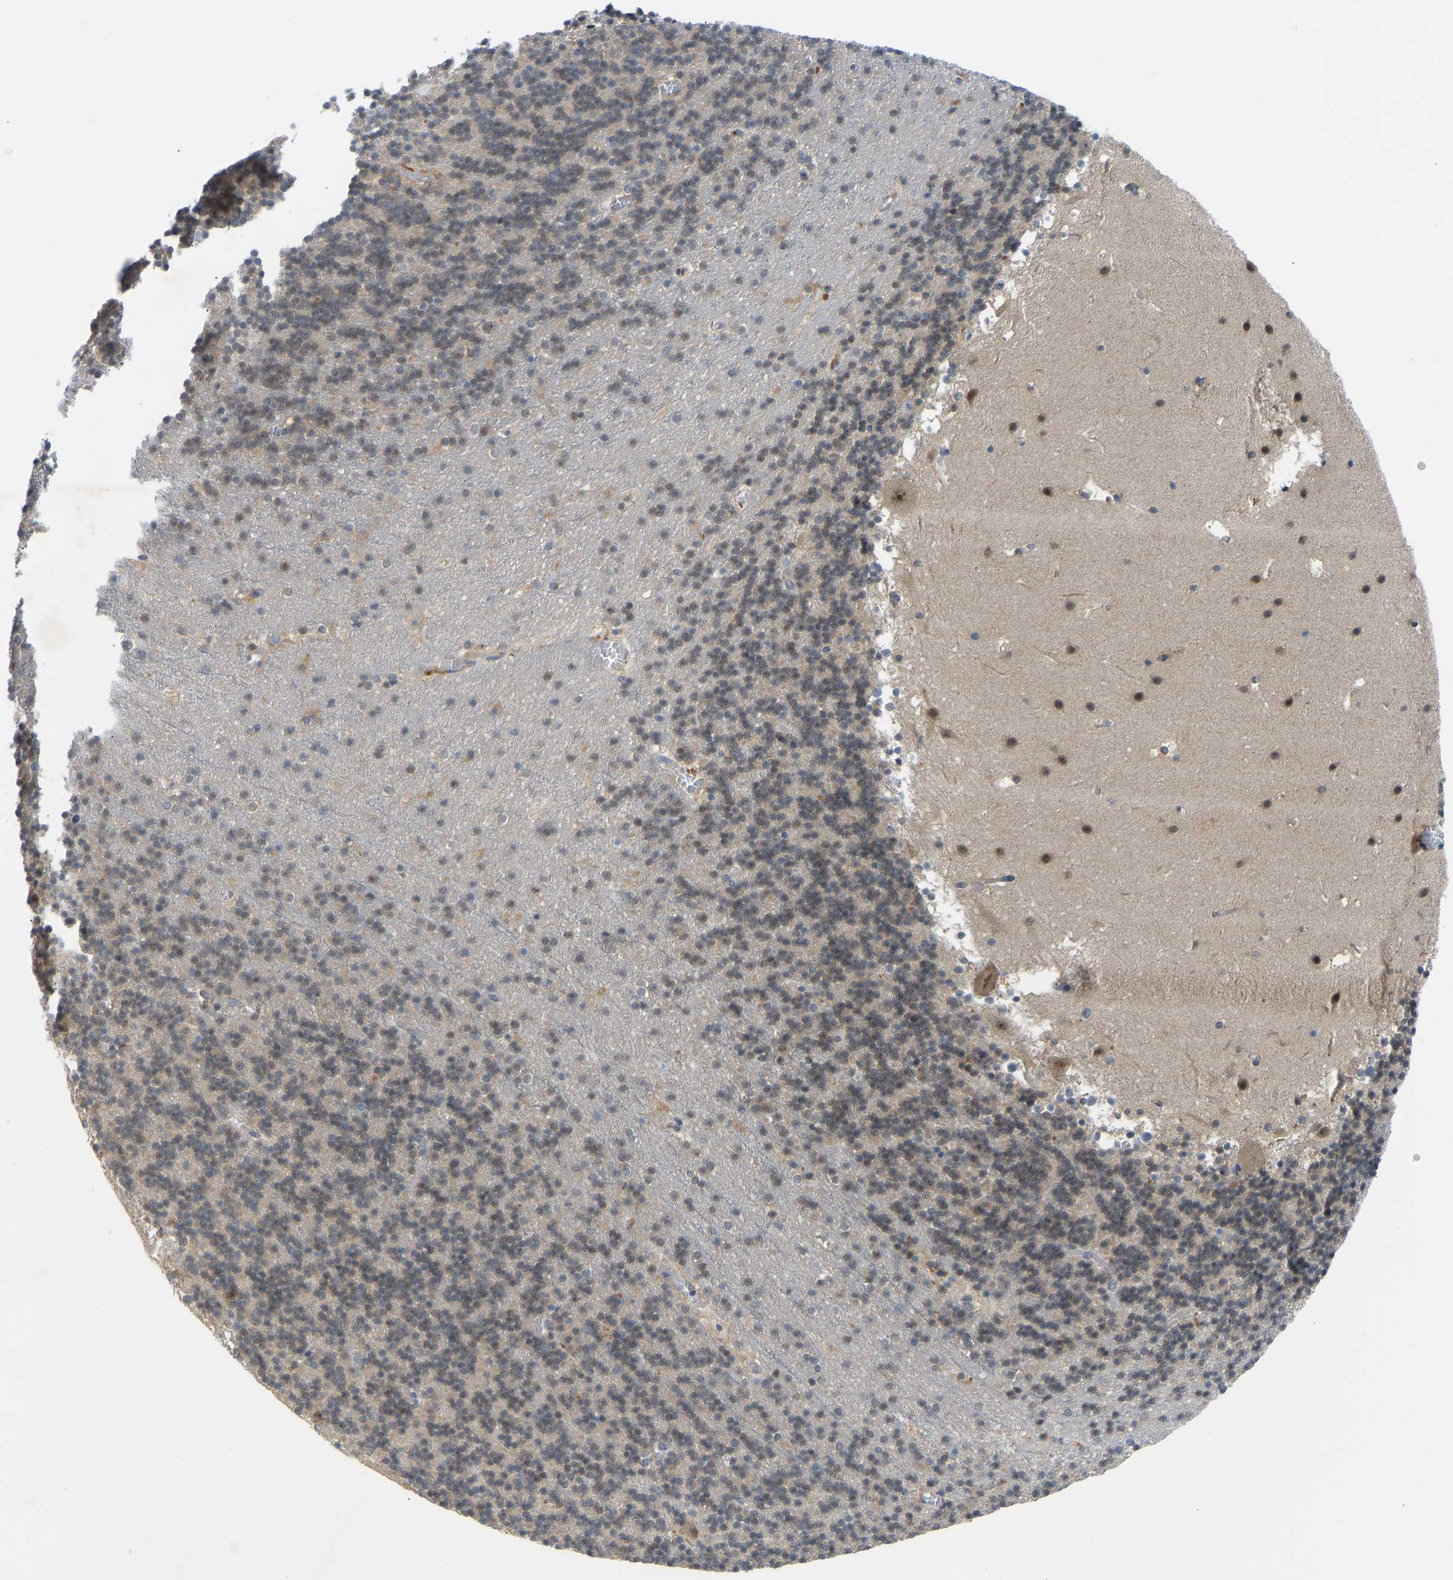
{"staining": {"intensity": "weak", "quantity": "25%-75%", "location": "cytoplasmic/membranous,nuclear"}, "tissue": "cerebellum", "cell_type": "Cells in granular layer", "image_type": "normal", "snomed": [{"axis": "morphology", "description": "Normal tissue, NOS"}, {"axis": "topography", "description": "Cerebellum"}], "caption": "Protein expression analysis of normal human cerebellum reveals weak cytoplasmic/membranous,nuclear staining in about 25%-75% of cells in granular layer. The staining was performed using DAB (3,3'-diaminobenzidine), with brown indicating positive protein expression. Nuclei are stained blue with hematoxylin.", "gene": "ZNF251", "patient": {"sex": "male", "age": 45}}